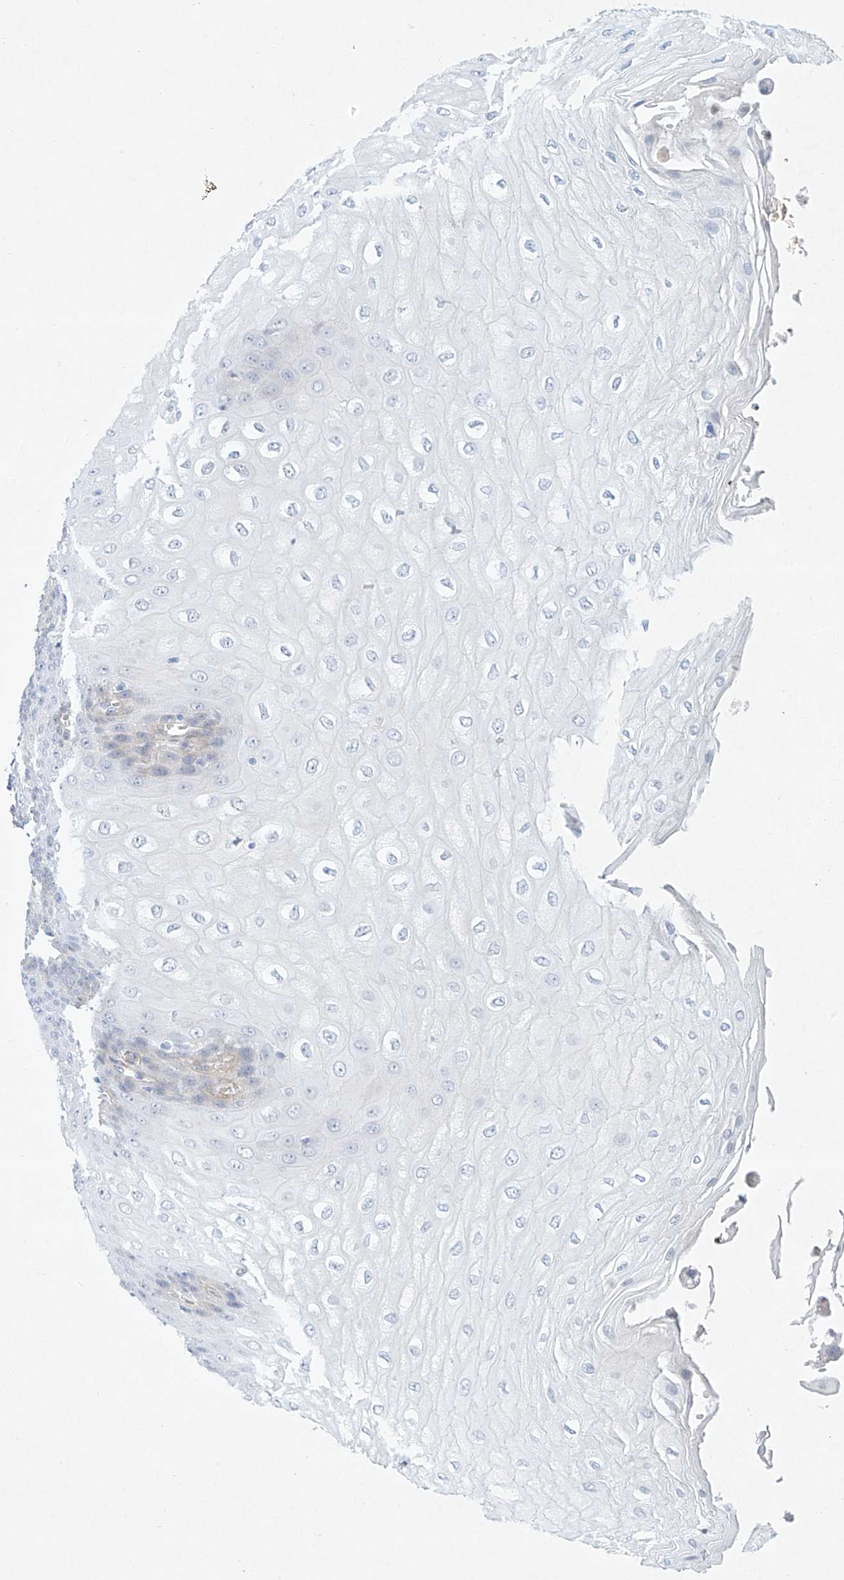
{"staining": {"intensity": "weak", "quantity": "<25%", "location": "cytoplasmic/membranous"}, "tissue": "esophagus", "cell_type": "Squamous epithelial cells", "image_type": "normal", "snomed": [{"axis": "morphology", "description": "Normal tissue, NOS"}, {"axis": "topography", "description": "Esophagus"}], "caption": "DAB immunohistochemical staining of unremarkable human esophagus displays no significant staining in squamous epithelial cells. Nuclei are stained in blue.", "gene": "REEP2", "patient": {"sex": "male", "age": 60}}